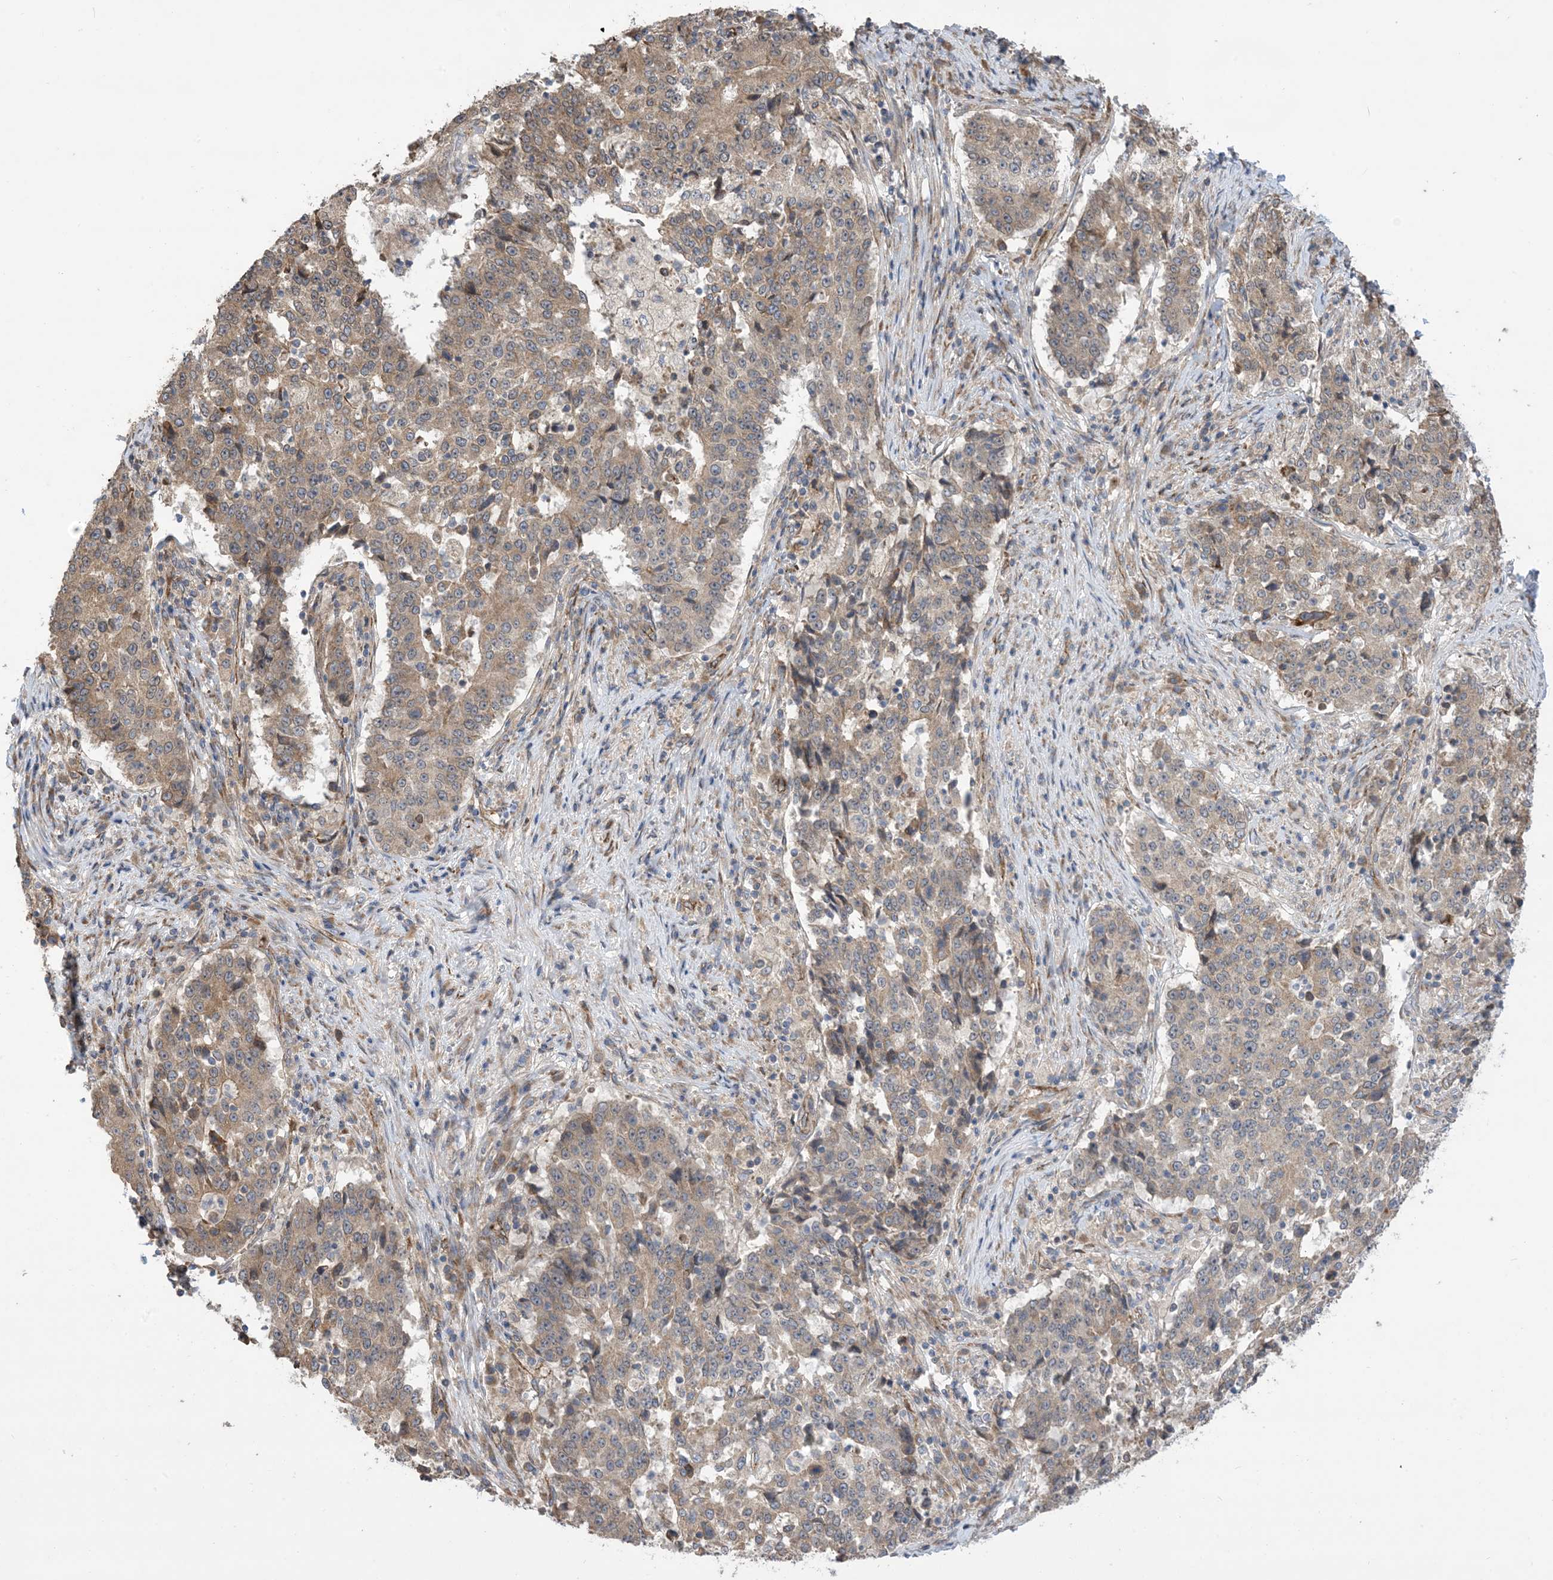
{"staining": {"intensity": "moderate", "quantity": ">75%", "location": "cytoplasmic/membranous"}, "tissue": "stomach cancer", "cell_type": "Tumor cells", "image_type": "cancer", "snomed": [{"axis": "morphology", "description": "Adenocarcinoma, NOS"}, {"axis": "topography", "description": "Stomach"}], "caption": "About >75% of tumor cells in stomach cancer exhibit moderate cytoplasmic/membranous protein positivity as visualized by brown immunohistochemical staining.", "gene": "CLEC16A", "patient": {"sex": "male", "age": 59}}